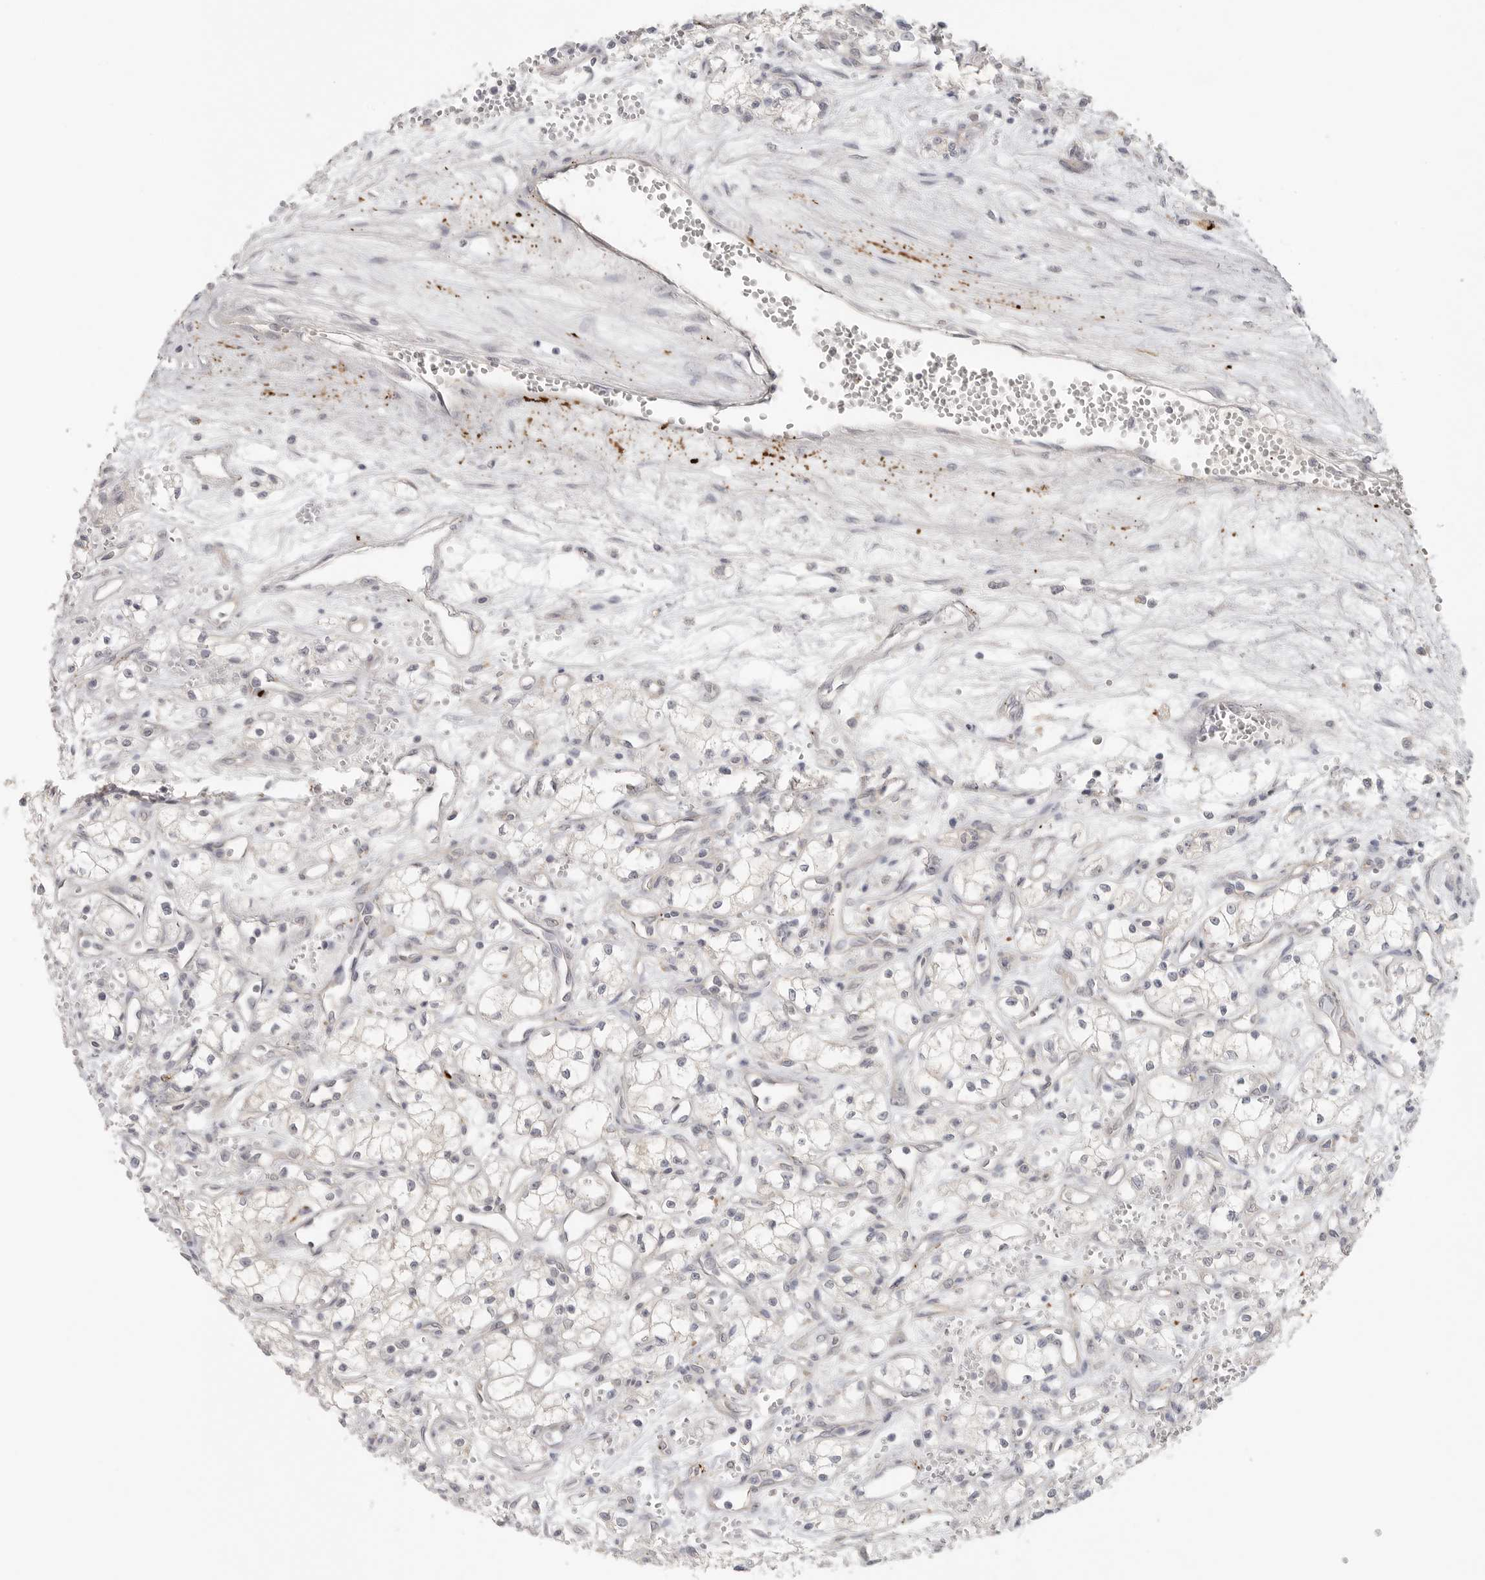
{"staining": {"intensity": "negative", "quantity": "none", "location": "none"}, "tissue": "renal cancer", "cell_type": "Tumor cells", "image_type": "cancer", "snomed": [{"axis": "morphology", "description": "Adenocarcinoma, NOS"}, {"axis": "topography", "description": "Kidney"}], "caption": "Immunohistochemistry (IHC) of human renal cancer (adenocarcinoma) exhibits no expression in tumor cells. Brightfield microscopy of immunohistochemistry (IHC) stained with DAB (3,3'-diaminobenzidine) (brown) and hematoxylin (blue), captured at high magnification.", "gene": "HDAC6", "patient": {"sex": "male", "age": 59}}